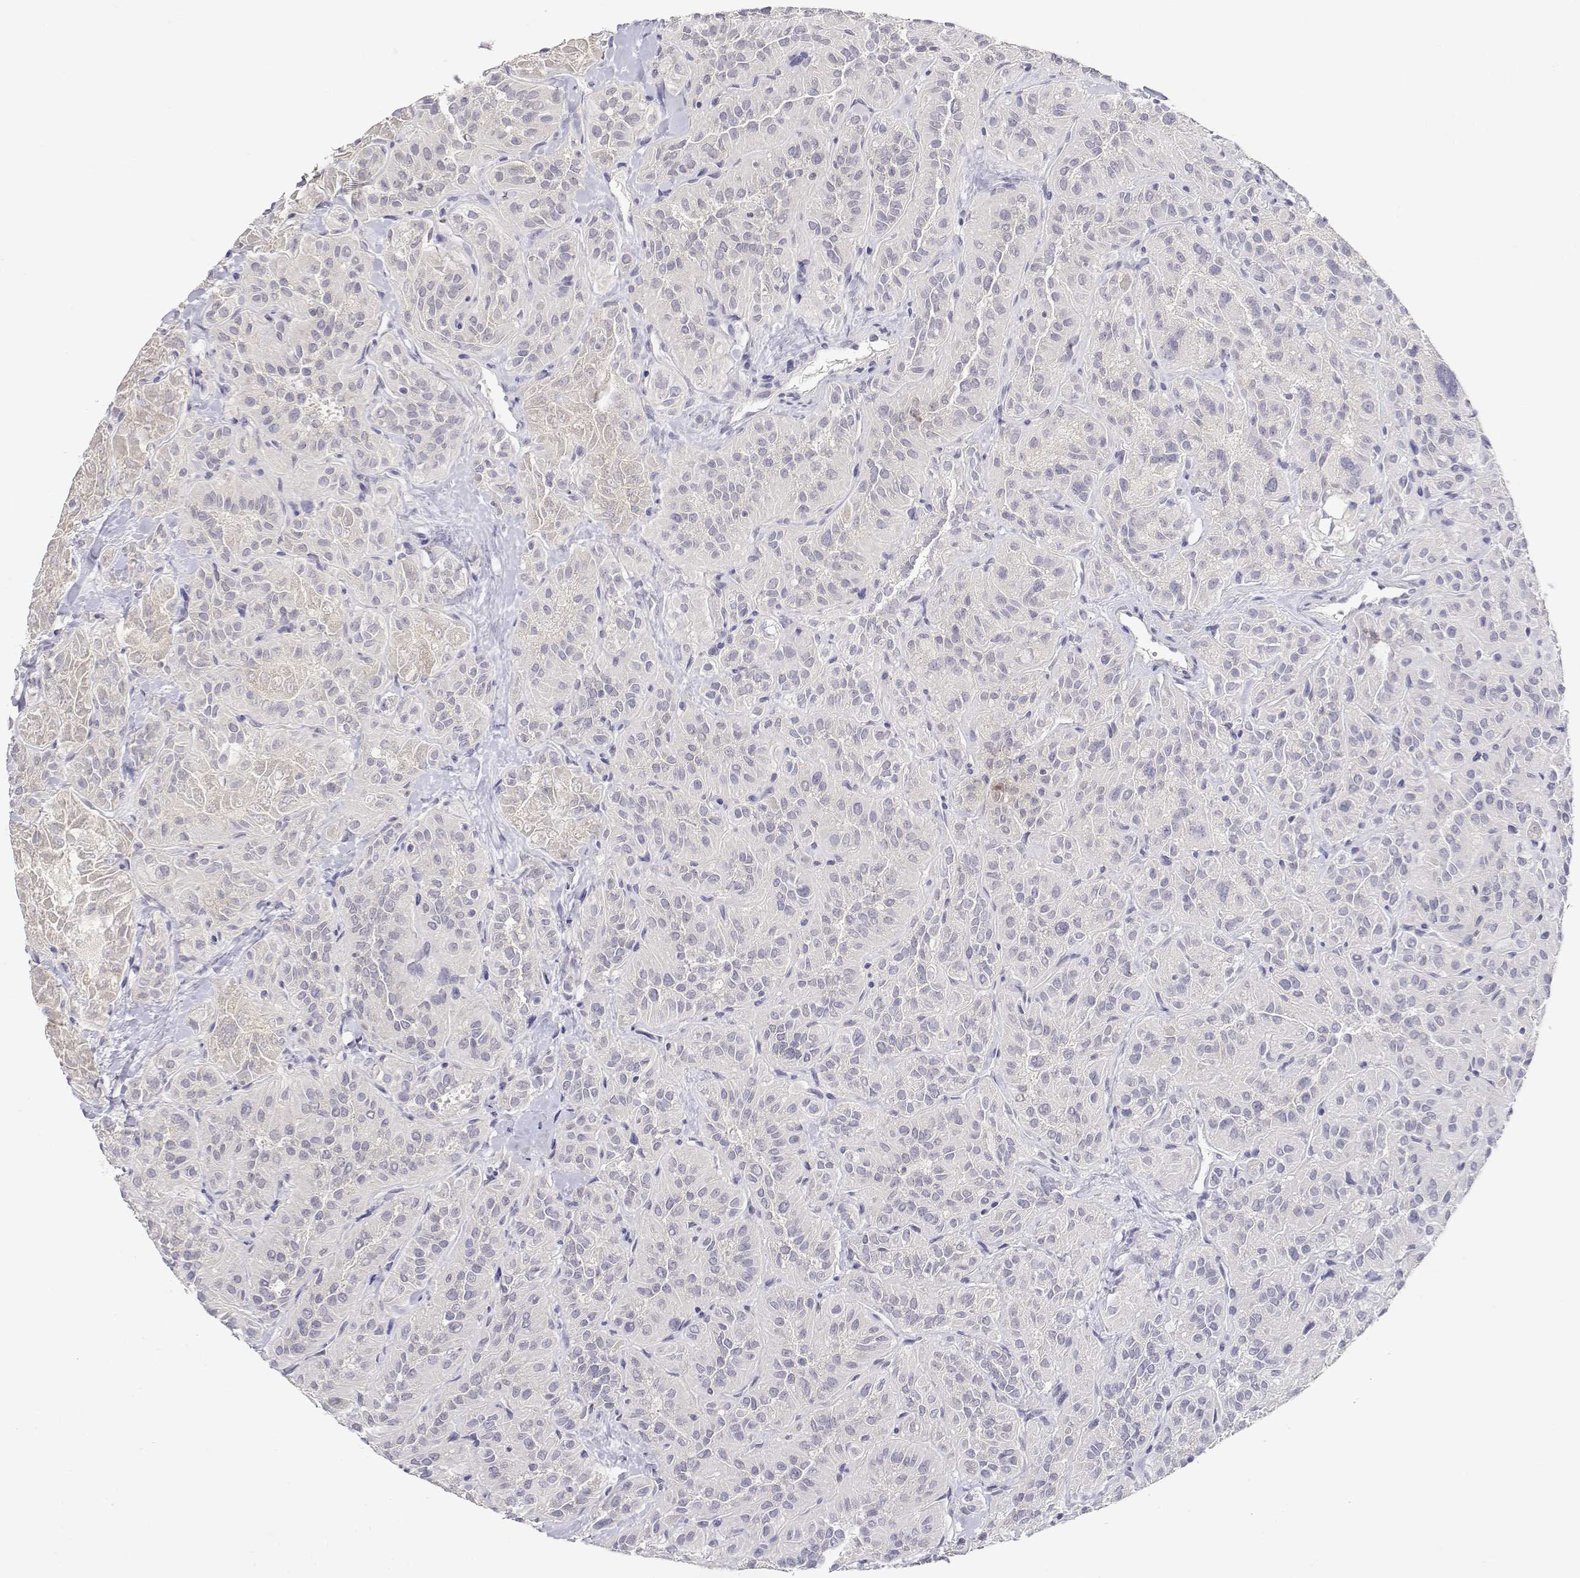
{"staining": {"intensity": "weak", "quantity": "<25%", "location": "cytoplasmic/membranous"}, "tissue": "thyroid cancer", "cell_type": "Tumor cells", "image_type": "cancer", "snomed": [{"axis": "morphology", "description": "Papillary adenocarcinoma, NOS"}, {"axis": "topography", "description": "Thyroid gland"}], "caption": "A micrograph of human thyroid cancer is negative for staining in tumor cells.", "gene": "ADA", "patient": {"sex": "female", "age": 45}}